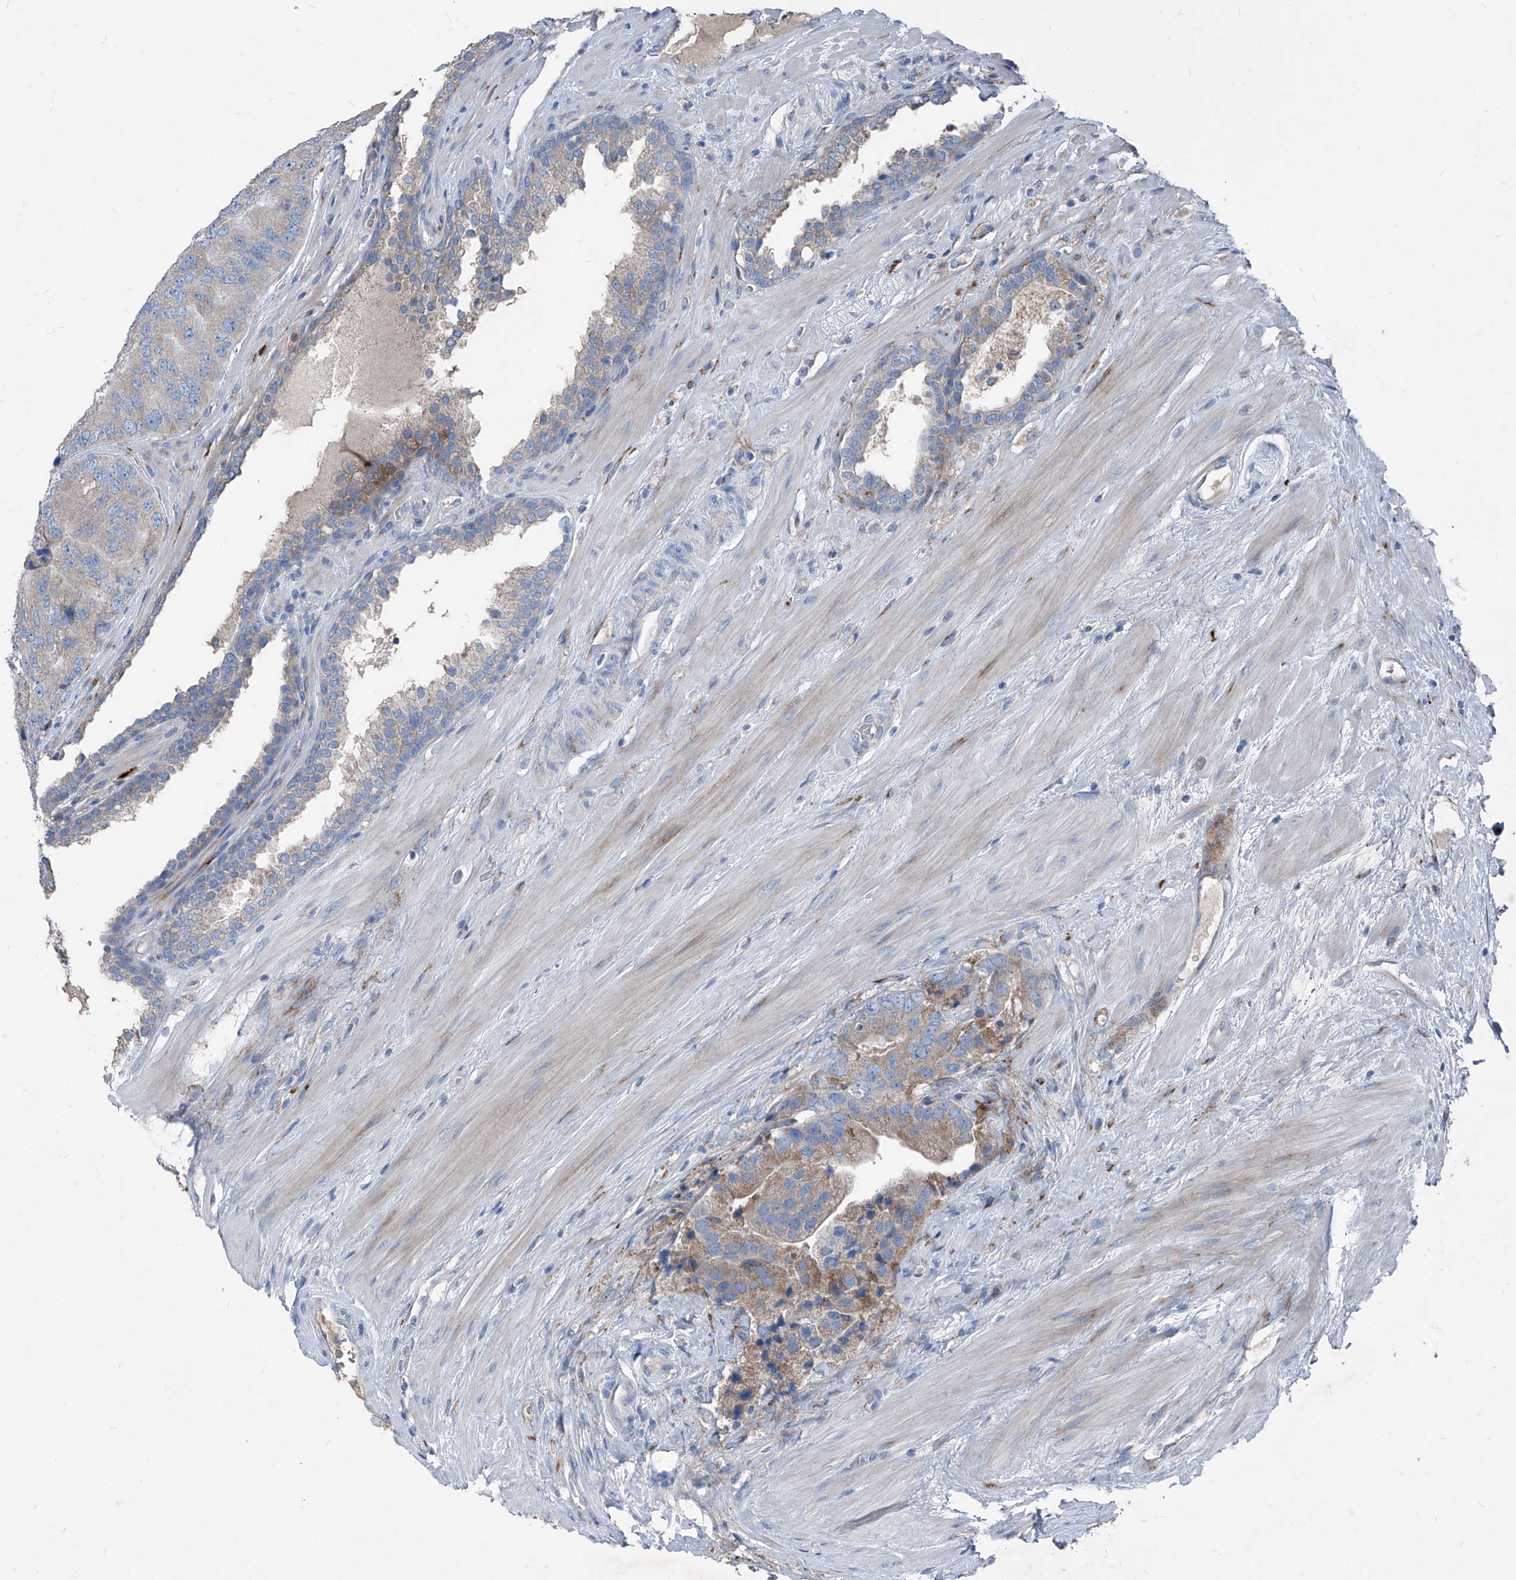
{"staining": {"intensity": "weak", "quantity": "25%-75%", "location": "cytoplasmic/membranous"}, "tissue": "prostate cancer", "cell_type": "Tumor cells", "image_type": "cancer", "snomed": [{"axis": "morphology", "description": "Adenocarcinoma, High grade"}, {"axis": "topography", "description": "Prostate"}], "caption": "Weak cytoplasmic/membranous positivity for a protein is seen in about 25%-75% of tumor cells of prostate cancer (adenocarcinoma (high-grade)) using immunohistochemistry (IHC).", "gene": "IFI27", "patient": {"sex": "male", "age": 70}}